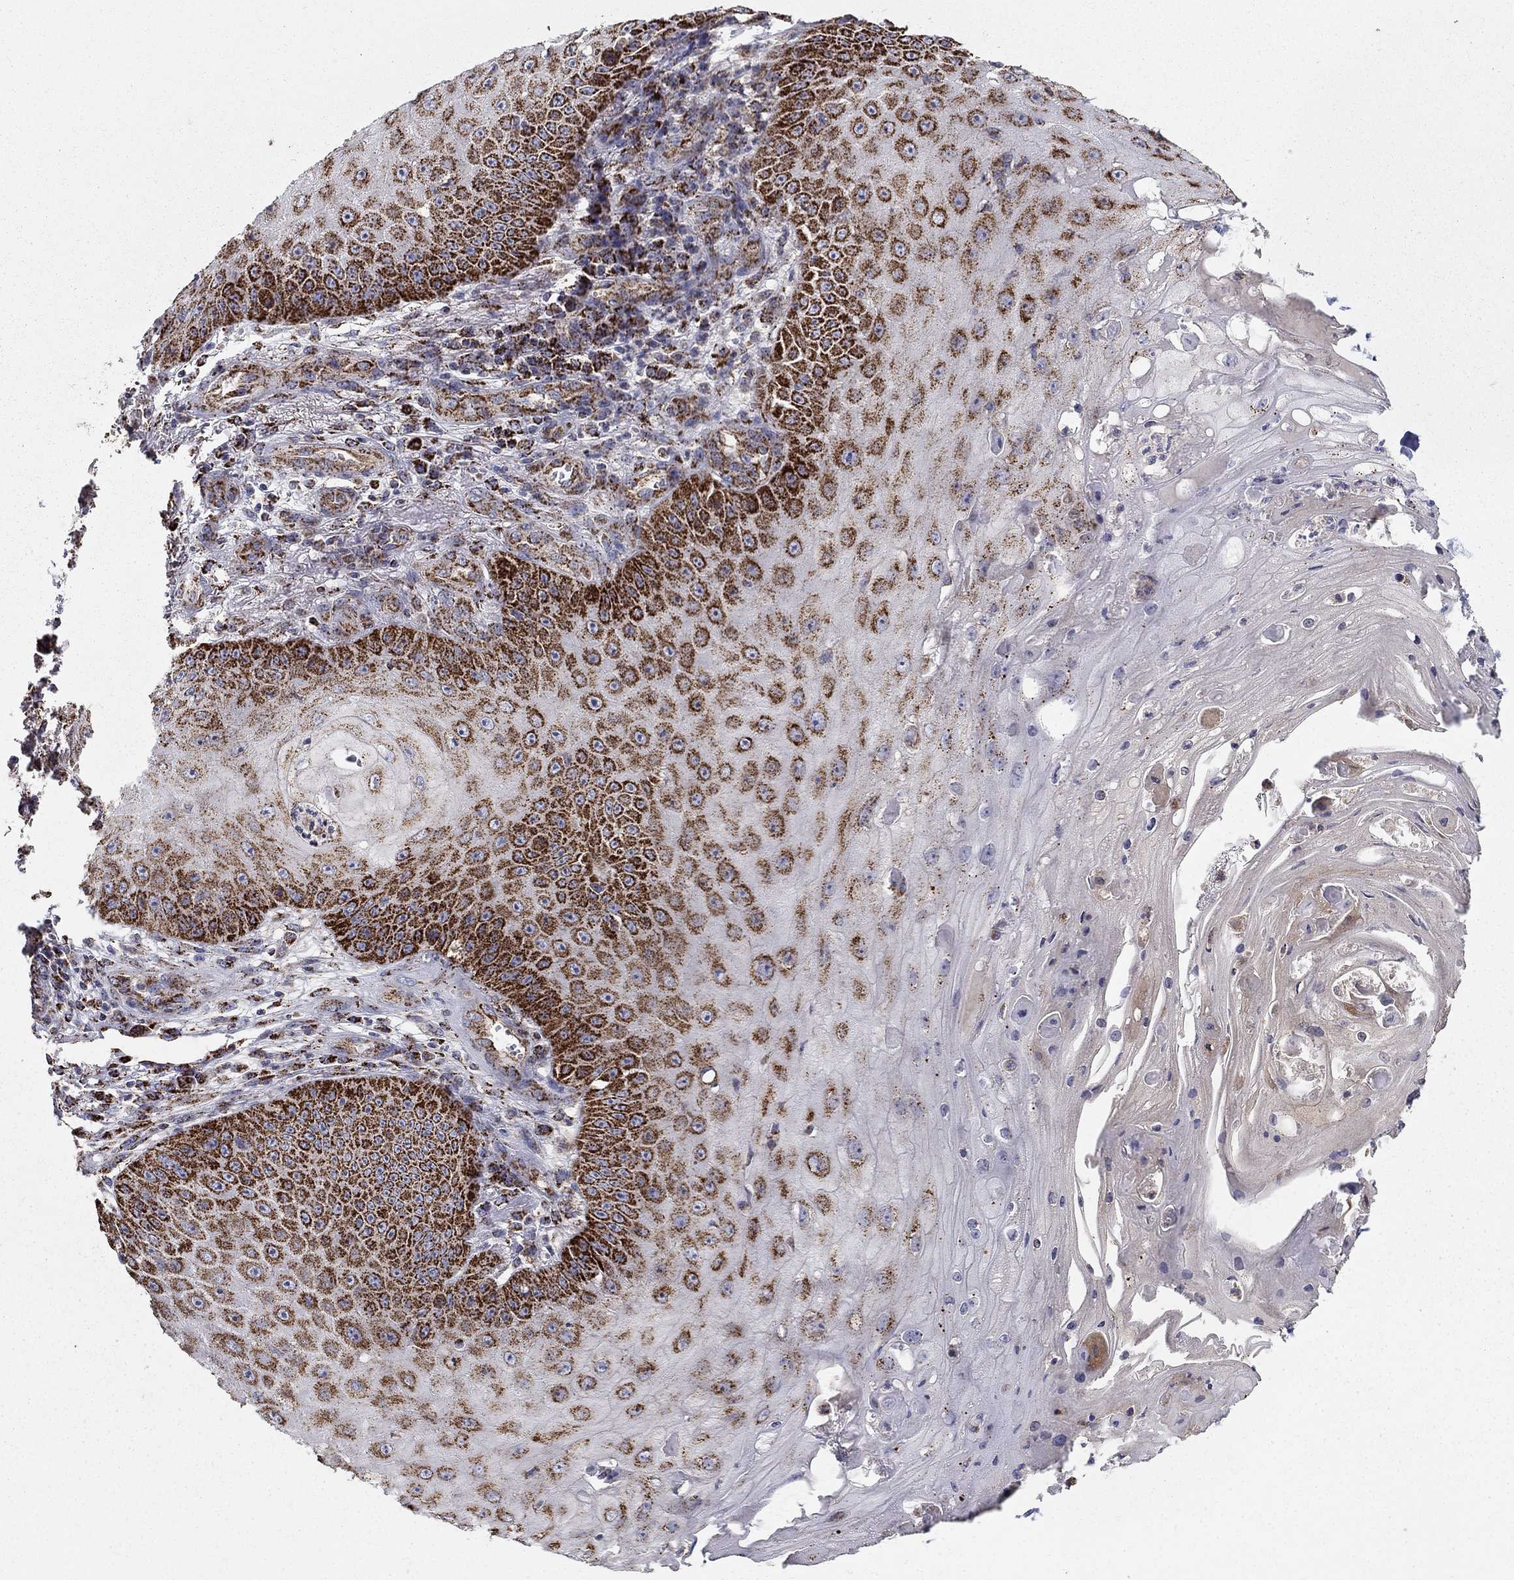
{"staining": {"intensity": "strong", "quantity": ">75%", "location": "cytoplasmic/membranous"}, "tissue": "skin cancer", "cell_type": "Tumor cells", "image_type": "cancer", "snomed": [{"axis": "morphology", "description": "Squamous cell carcinoma, NOS"}, {"axis": "topography", "description": "Skin"}], "caption": "Strong cytoplasmic/membranous staining for a protein is appreciated in about >75% of tumor cells of skin cancer using immunohistochemistry.", "gene": "GCSH", "patient": {"sex": "male", "age": 70}}